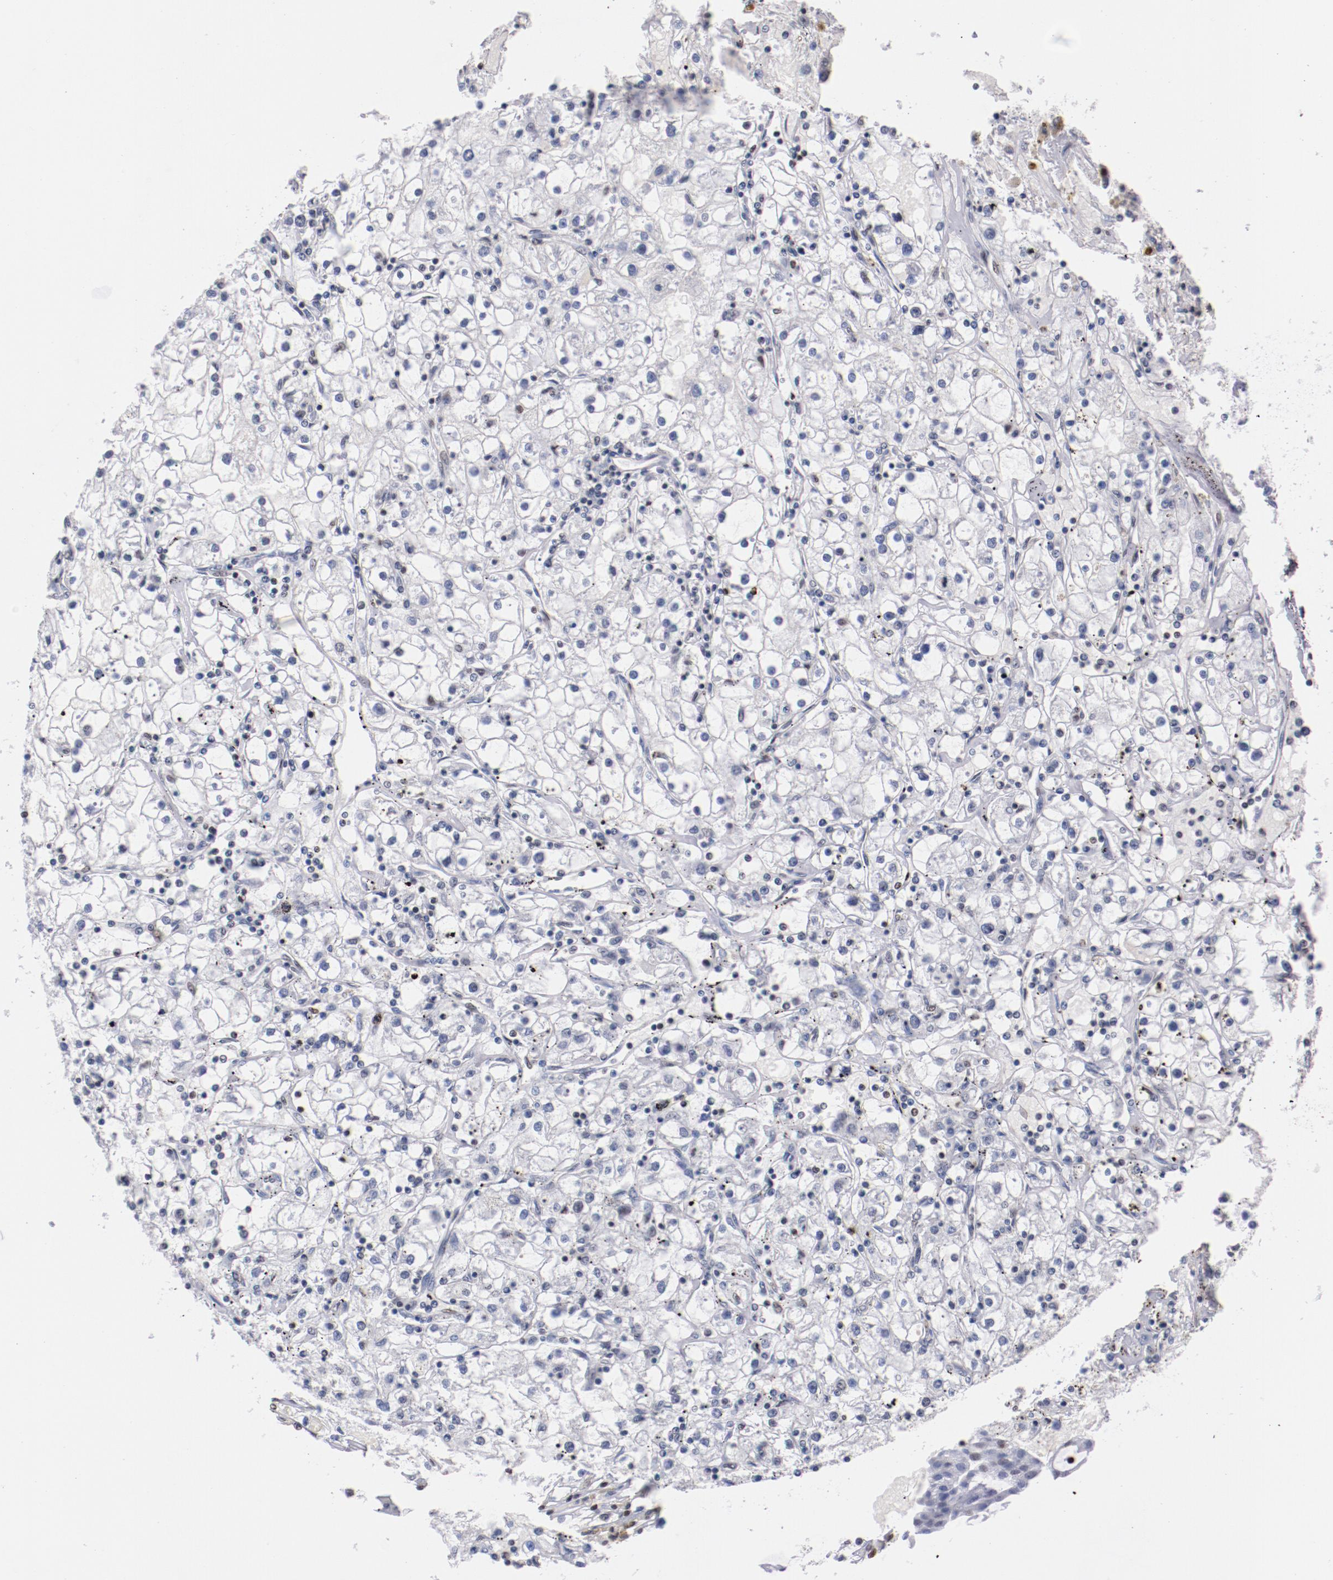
{"staining": {"intensity": "negative", "quantity": "none", "location": "none"}, "tissue": "renal cancer", "cell_type": "Tumor cells", "image_type": "cancer", "snomed": [{"axis": "morphology", "description": "Adenocarcinoma, NOS"}, {"axis": "topography", "description": "Kidney"}], "caption": "Immunohistochemistry (IHC) of renal cancer reveals no positivity in tumor cells.", "gene": "IFI16", "patient": {"sex": "male", "age": 56}}